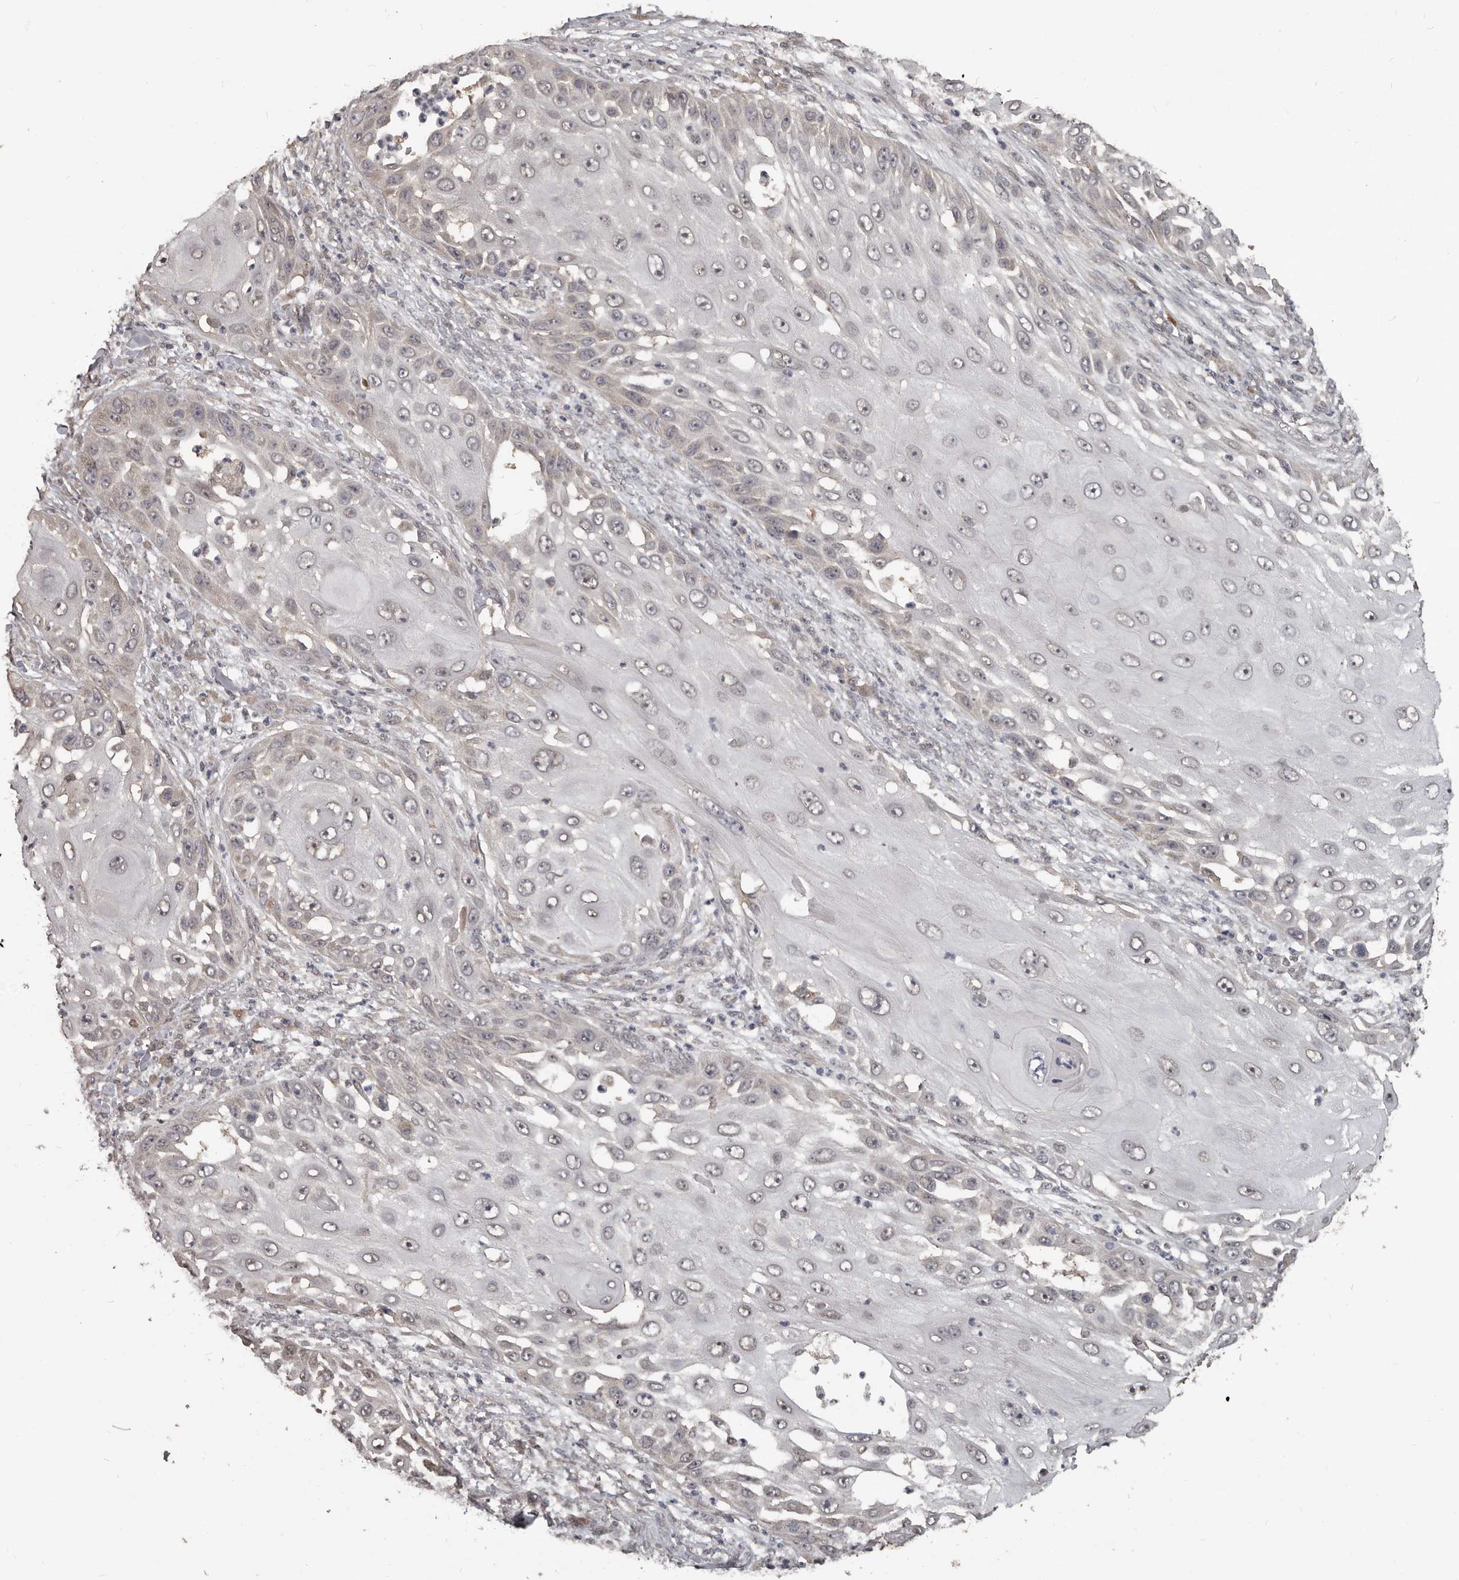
{"staining": {"intensity": "weak", "quantity": "<25%", "location": "nuclear"}, "tissue": "skin cancer", "cell_type": "Tumor cells", "image_type": "cancer", "snomed": [{"axis": "morphology", "description": "Squamous cell carcinoma, NOS"}, {"axis": "topography", "description": "Skin"}], "caption": "Photomicrograph shows no significant protein expression in tumor cells of skin cancer (squamous cell carcinoma).", "gene": "ZFP14", "patient": {"sex": "female", "age": 44}}